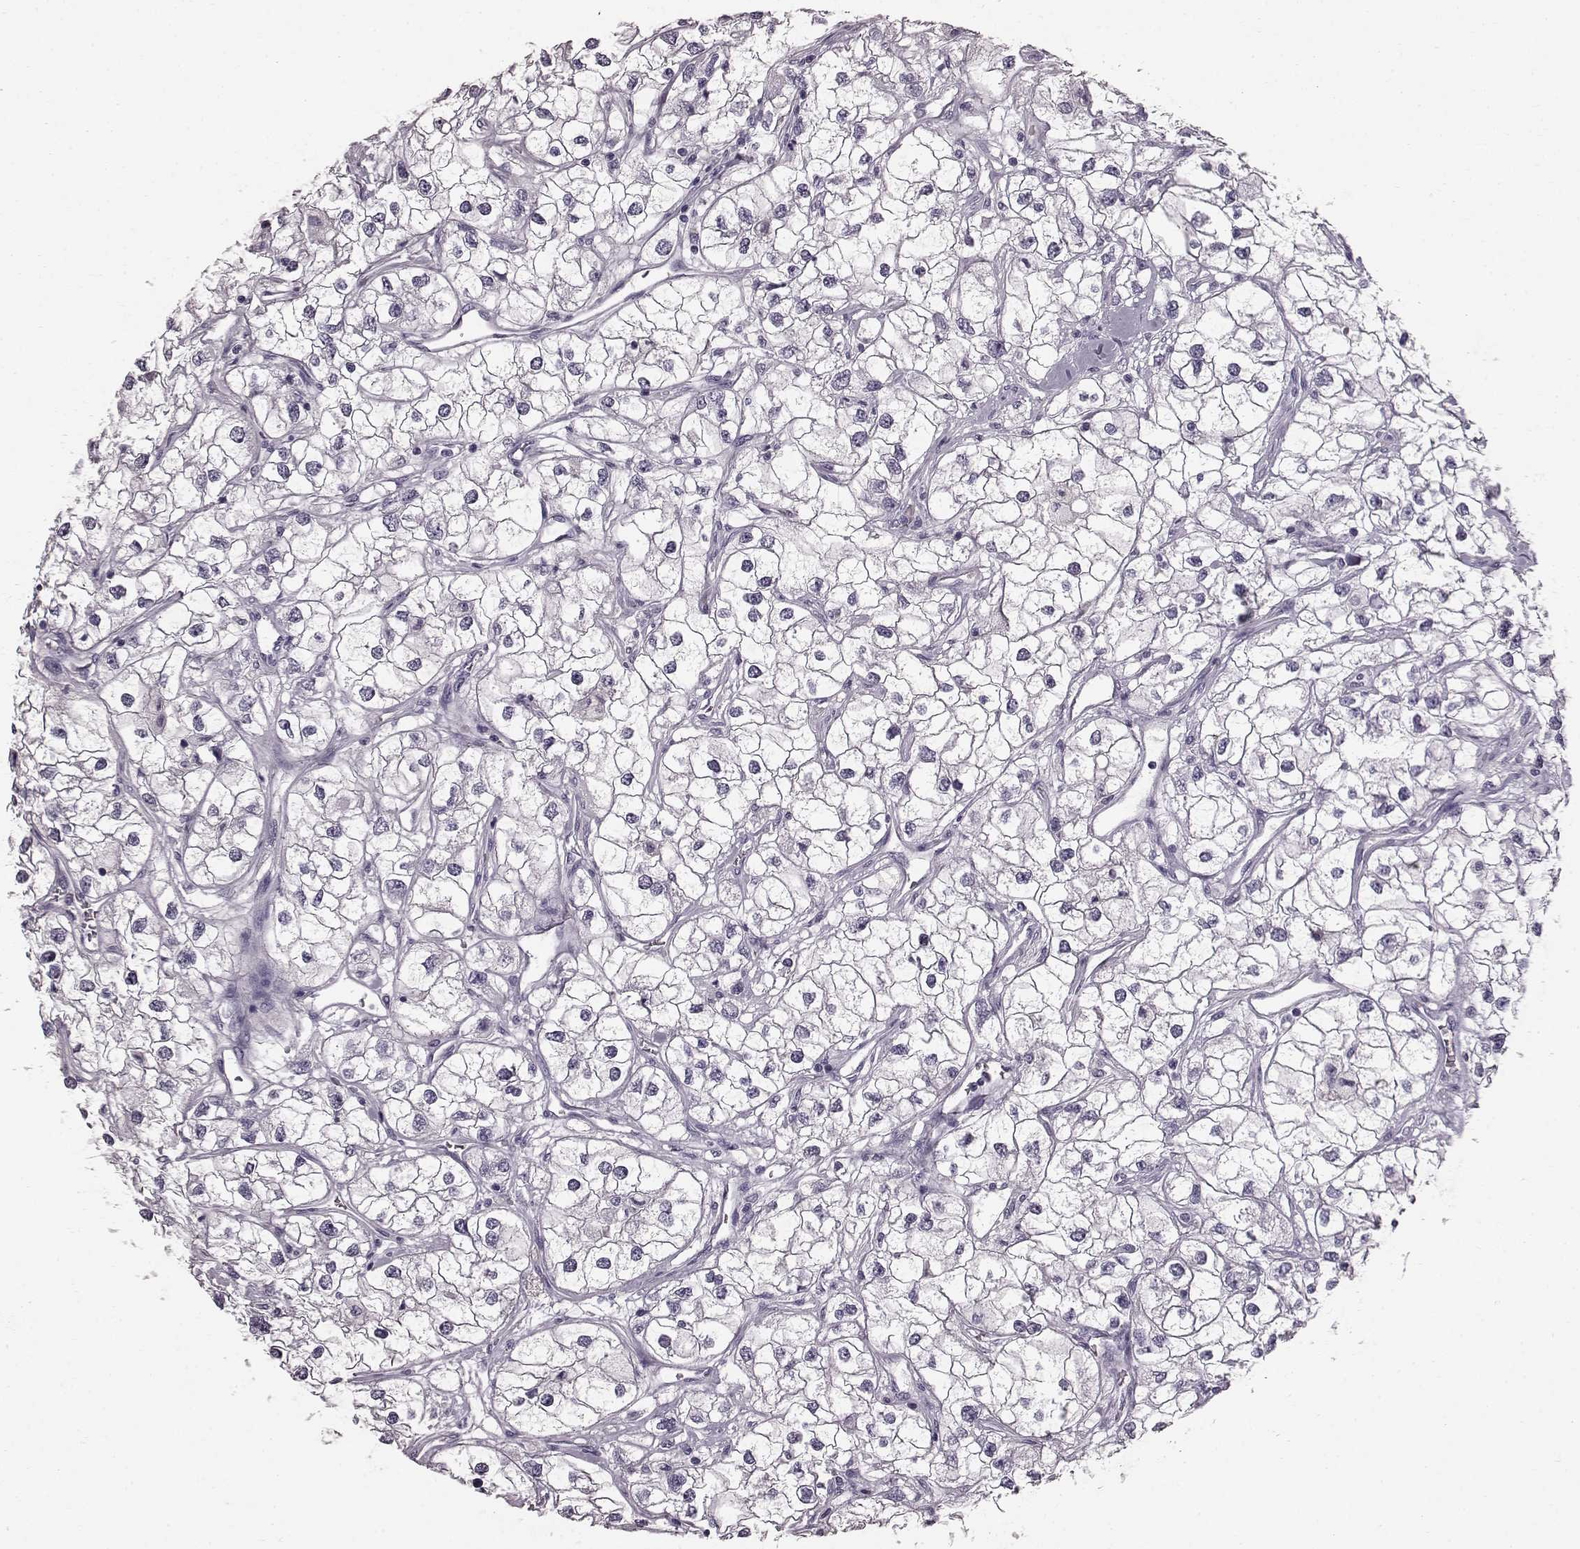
{"staining": {"intensity": "negative", "quantity": "none", "location": "none"}, "tissue": "renal cancer", "cell_type": "Tumor cells", "image_type": "cancer", "snomed": [{"axis": "morphology", "description": "Adenocarcinoma, NOS"}, {"axis": "topography", "description": "Kidney"}], "caption": "Tumor cells show no significant expression in renal cancer (adenocarcinoma).", "gene": "TCHHL1", "patient": {"sex": "male", "age": 59}}